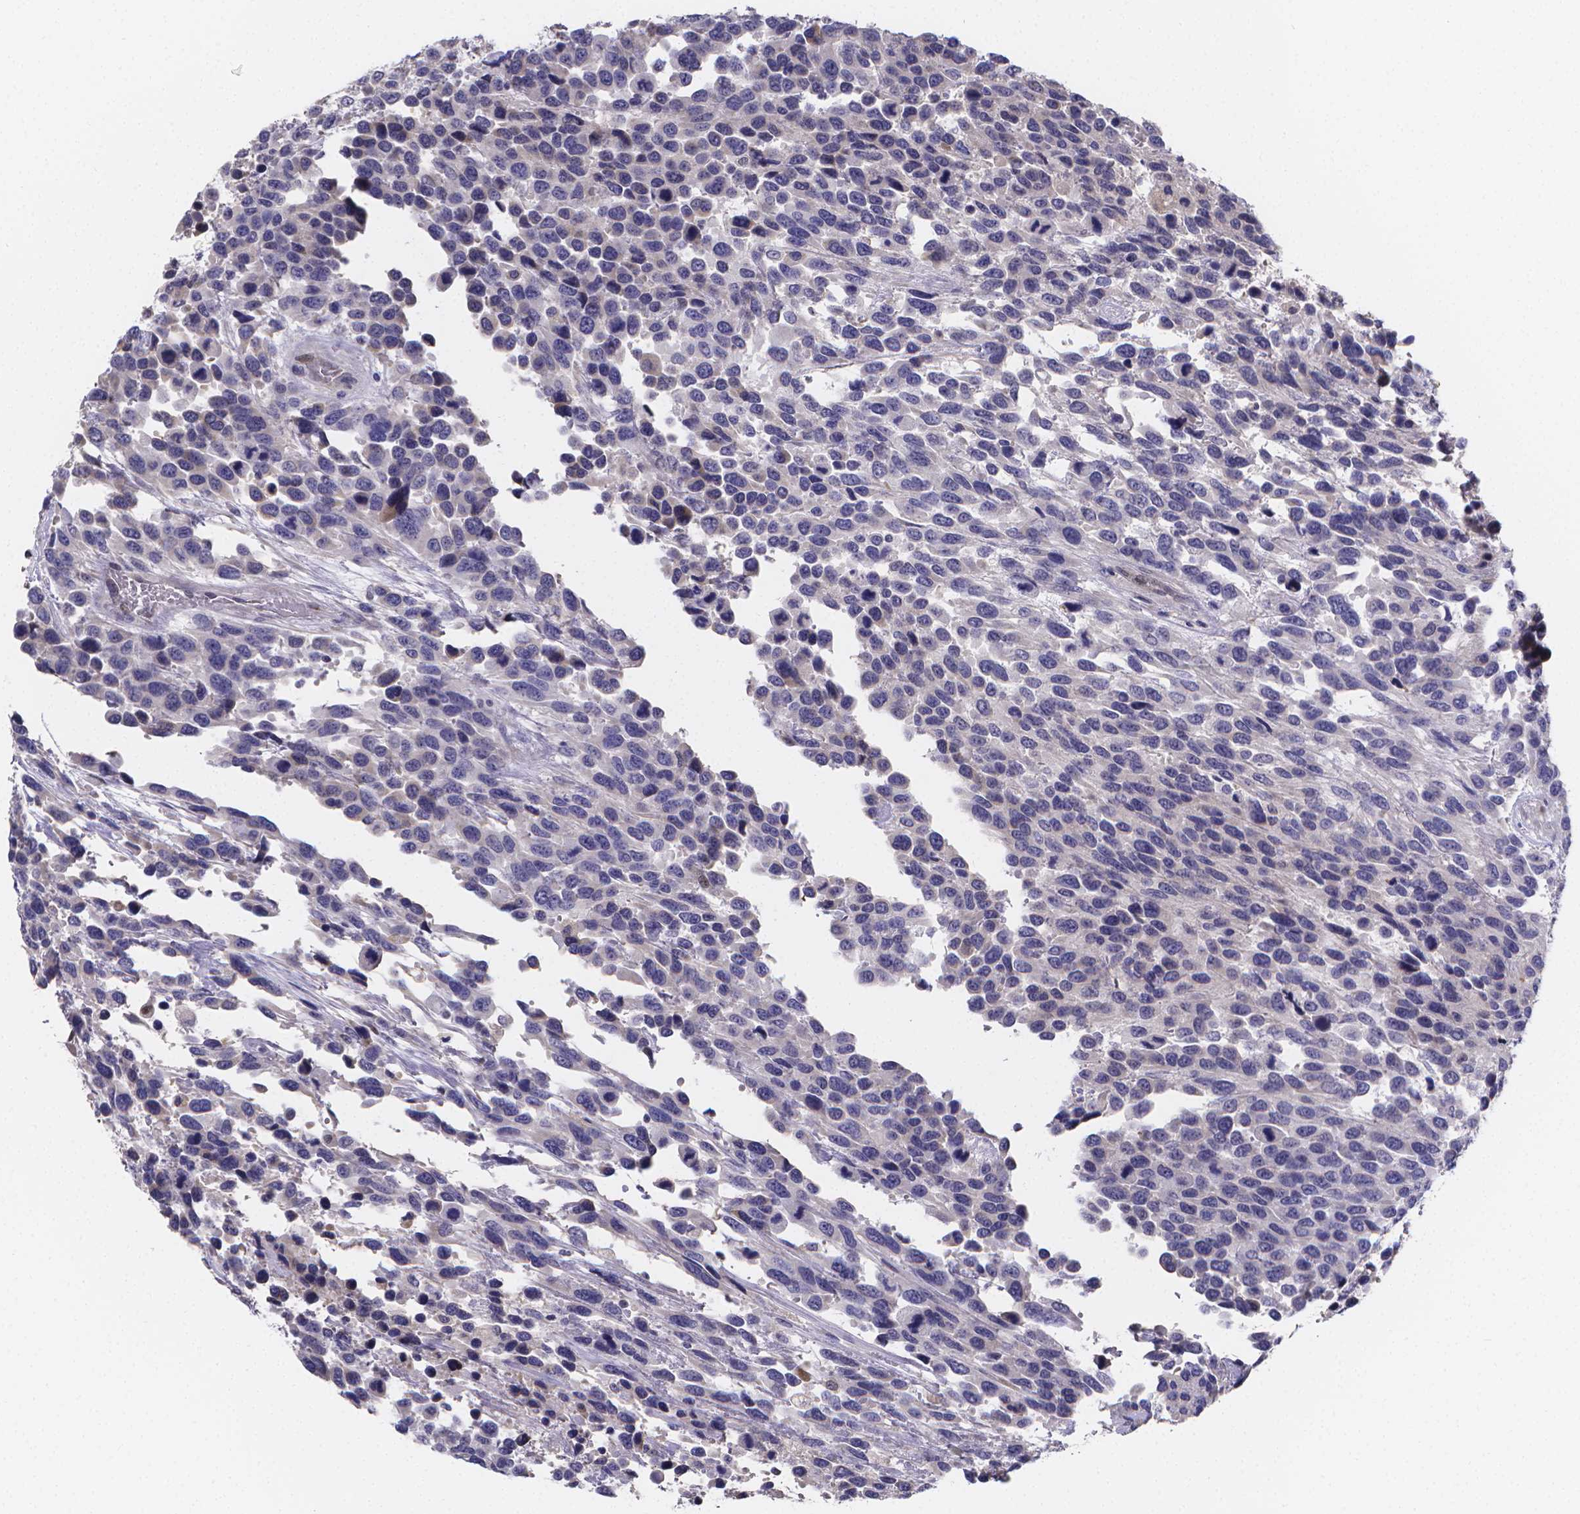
{"staining": {"intensity": "negative", "quantity": "none", "location": "none"}, "tissue": "urothelial cancer", "cell_type": "Tumor cells", "image_type": "cancer", "snomed": [{"axis": "morphology", "description": "Urothelial carcinoma, High grade"}, {"axis": "topography", "description": "Urinary bladder"}], "caption": "Protein analysis of urothelial carcinoma (high-grade) exhibits no significant staining in tumor cells.", "gene": "PAH", "patient": {"sex": "female", "age": 70}}